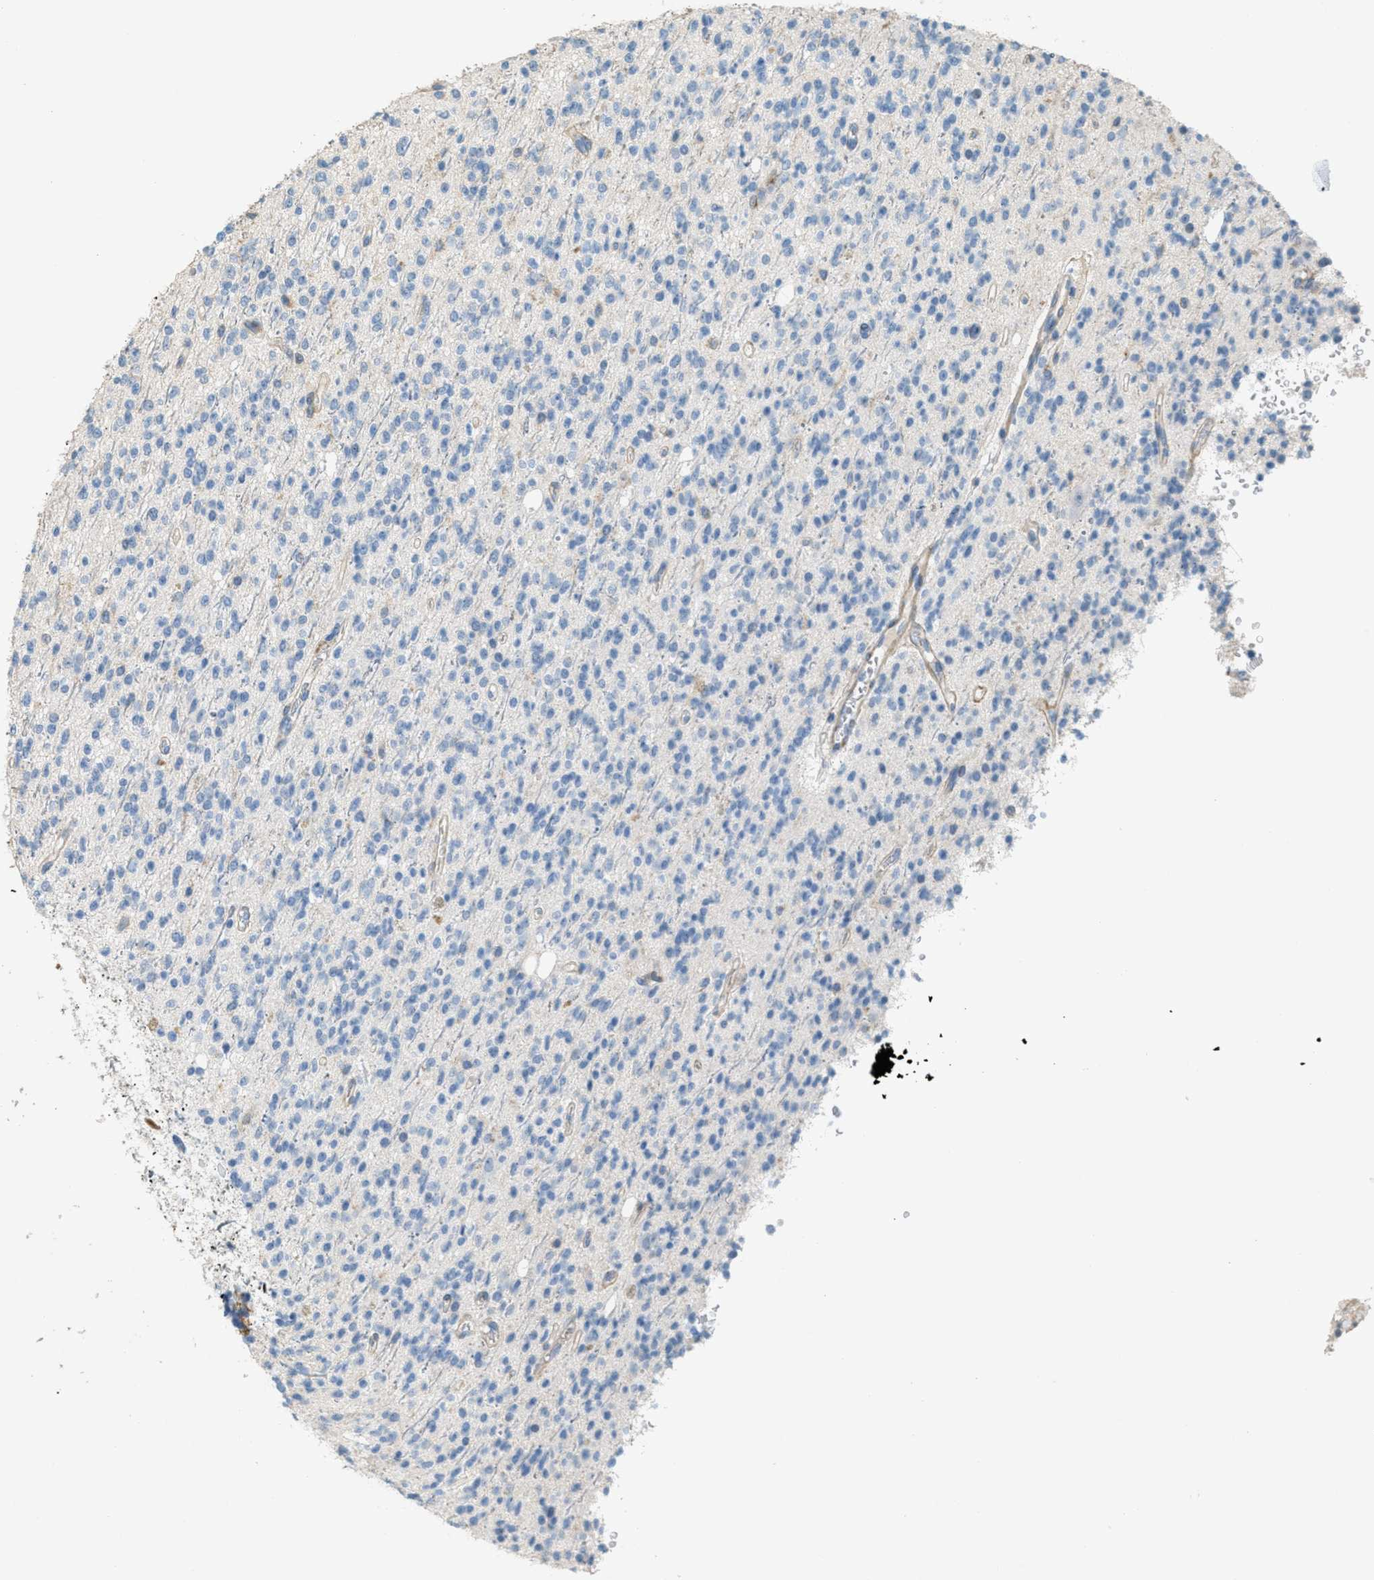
{"staining": {"intensity": "negative", "quantity": "none", "location": "none"}, "tissue": "glioma", "cell_type": "Tumor cells", "image_type": "cancer", "snomed": [{"axis": "morphology", "description": "Glioma, malignant, High grade"}, {"axis": "topography", "description": "Brain"}], "caption": "Immunohistochemistry of human glioma shows no positivity in tumor cells. The staining is performed using DAB brown chromogen with nuclei counter-stained in using hematoxylin.", "gene": "ADCY5", "patient": {"sex": "male", "age": 34}}